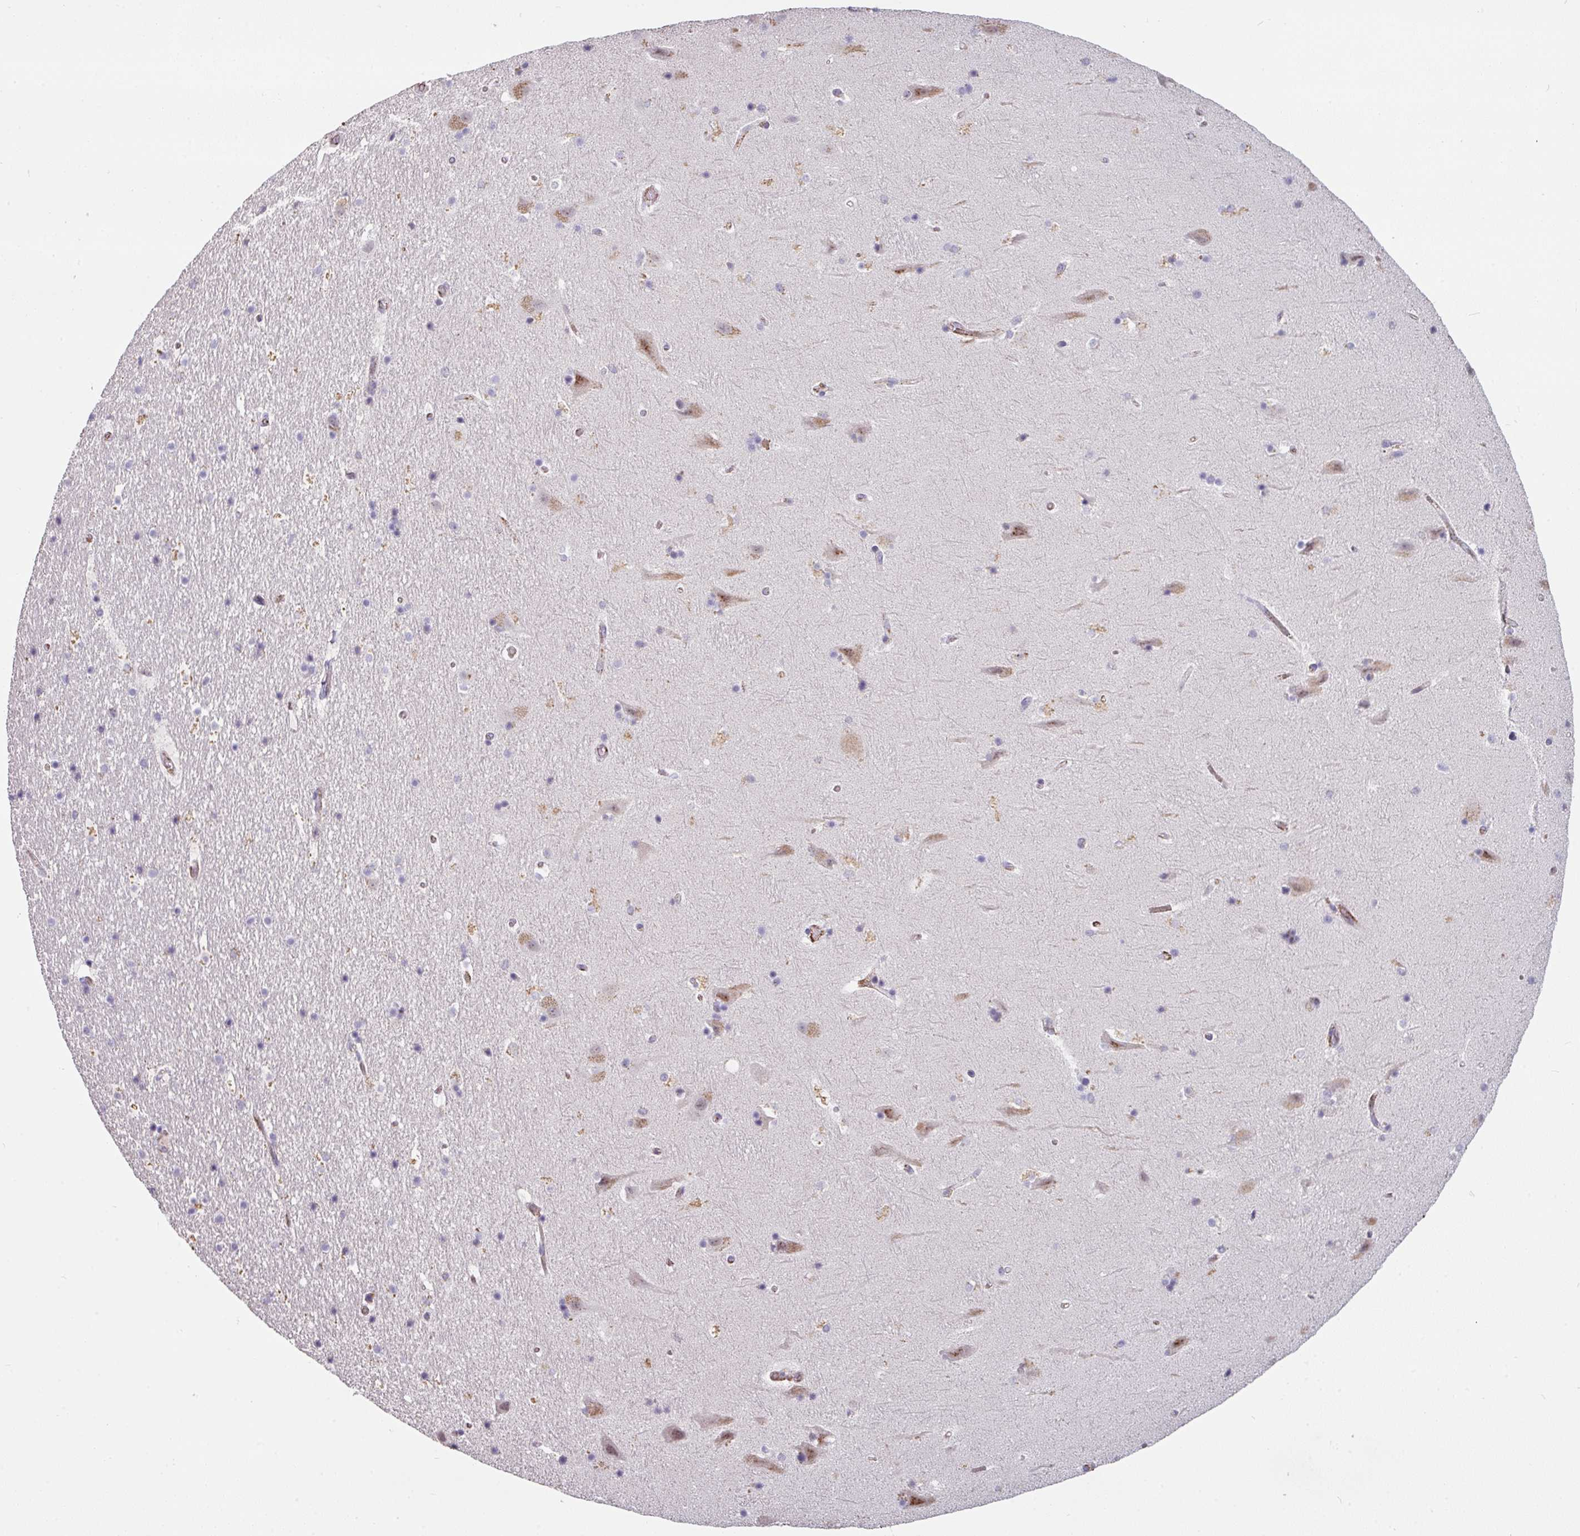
{"staining": {"intensity": "negative", "quantity": "none", "location": "none"}, "tissue": "hippocampus", "cell_type": "Glial cells", "image_type": "normal", "snomed": [{"axis": "morphology", "description": "Normal tissue, NOS"}, {"axis": "topography", "description": "Hippocampus"}], "caption": "An IHC micrograph of unremarkable hippocampus is shown. There is no staining in glial cells of hippocampus. Brightfield microscopy of immunohistochemistry stained with DAB (brown) and hematoxylin (blue), captured at high magnification.", "gene": "SIDT2", "patient": {"sex": "male", "age": 37}}